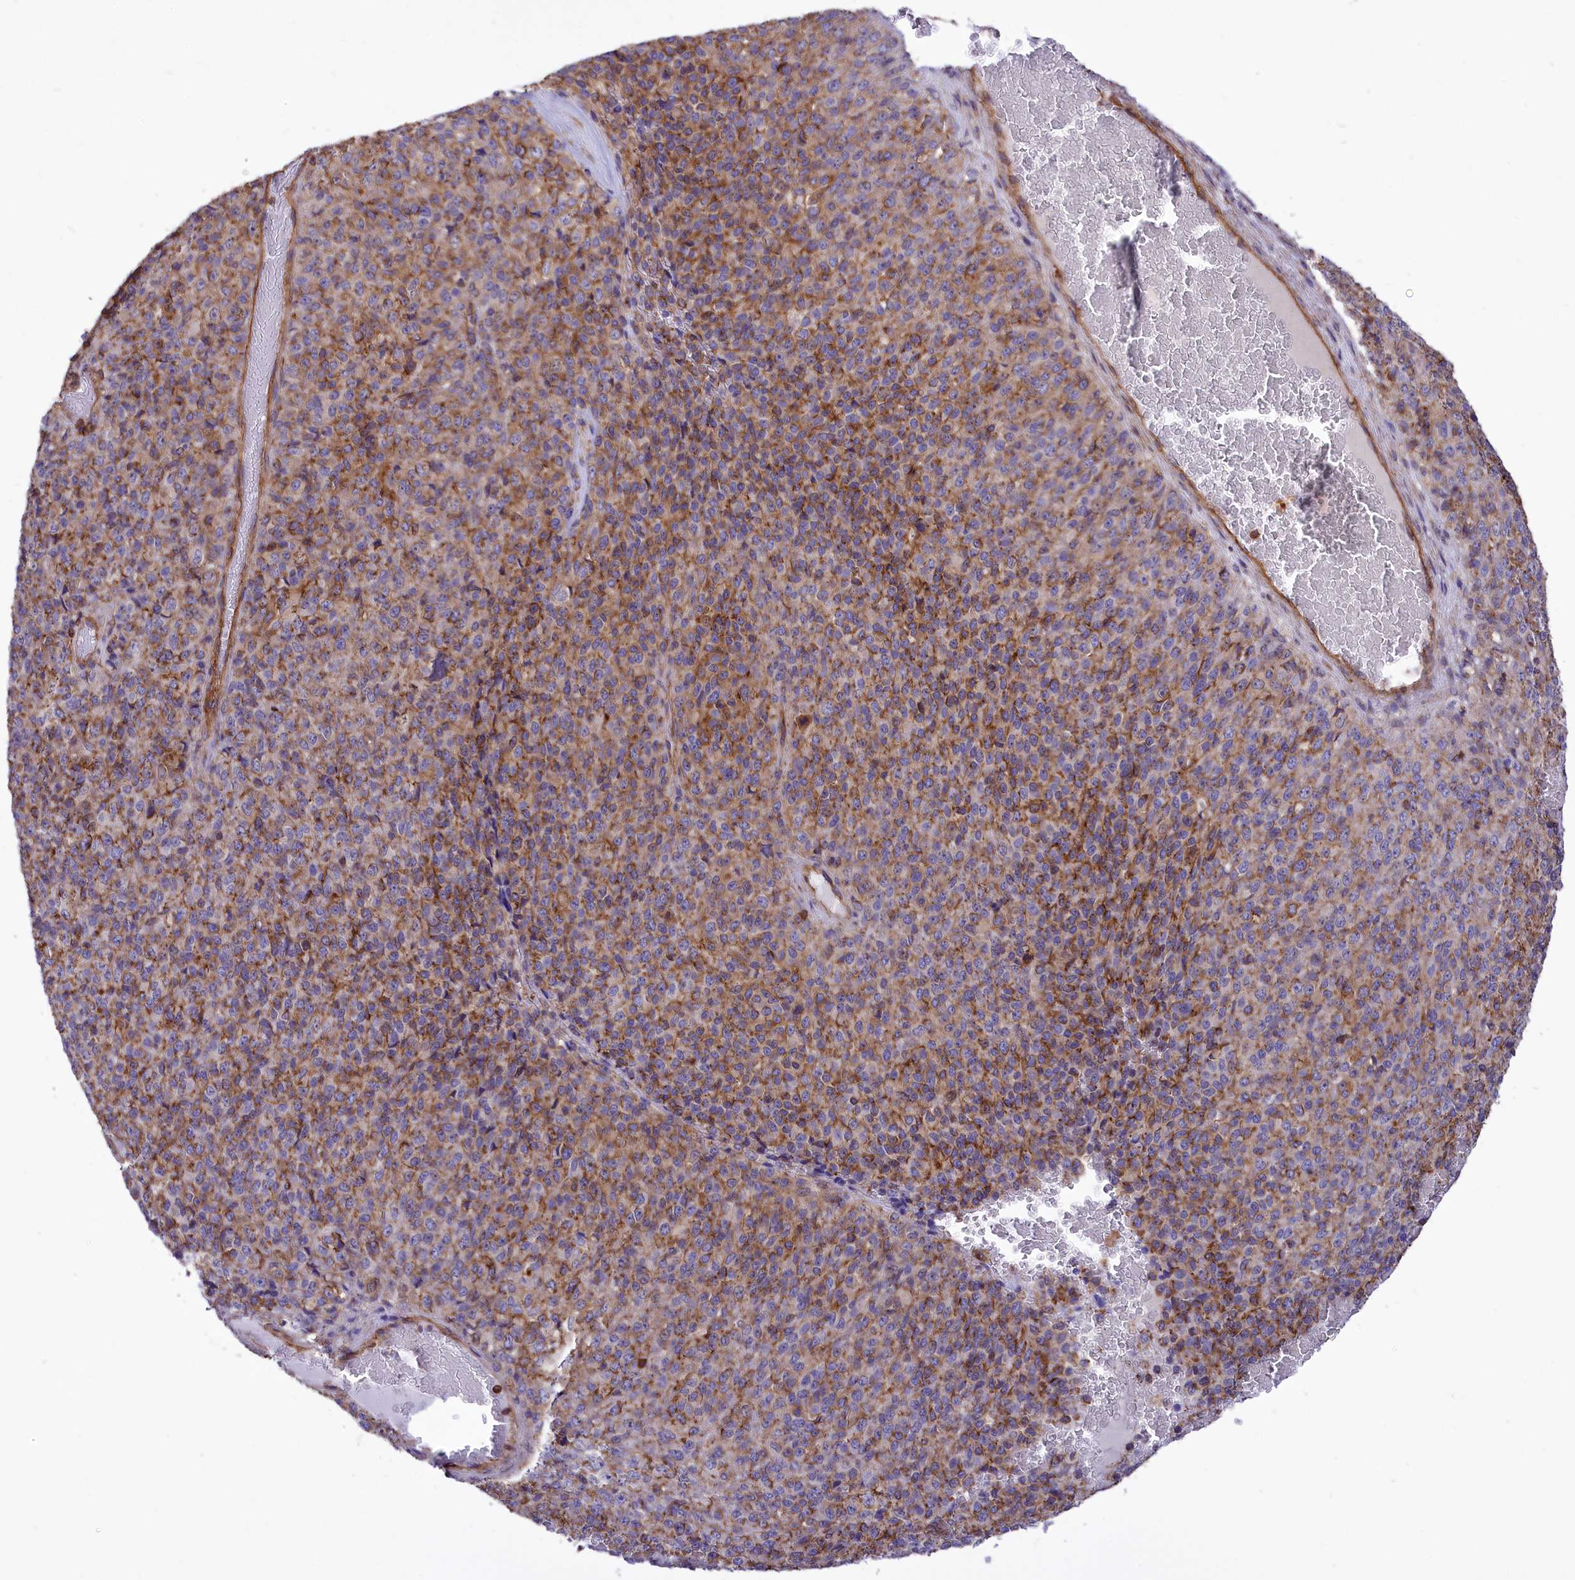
{"staining": {"intensity": "moderate", "quantity": "25%-75%", "location": "cytoplasmic/membranous"}, "tissue": "melanoma", "cell_type": "Tumor cells", "image_type": "cancer", "snomed": [{"axis": "morphology", "description": "Malignant melanoma, Metastatic site"}, {"axis": "topography", "description": "Brain"}], "caption": "IHC photomicrograph of neoplastic tissue: melanoma stained using immunohistochemistry (IHC) displays medium levels of moderate protein expression localized specifically in the cytoplasmic/membranous of tumor cells, appearing as a cytoplasmic/membranous brown color.", "gene": "SEPTIN9", "patient": {"sex": "female", "age": 56}}